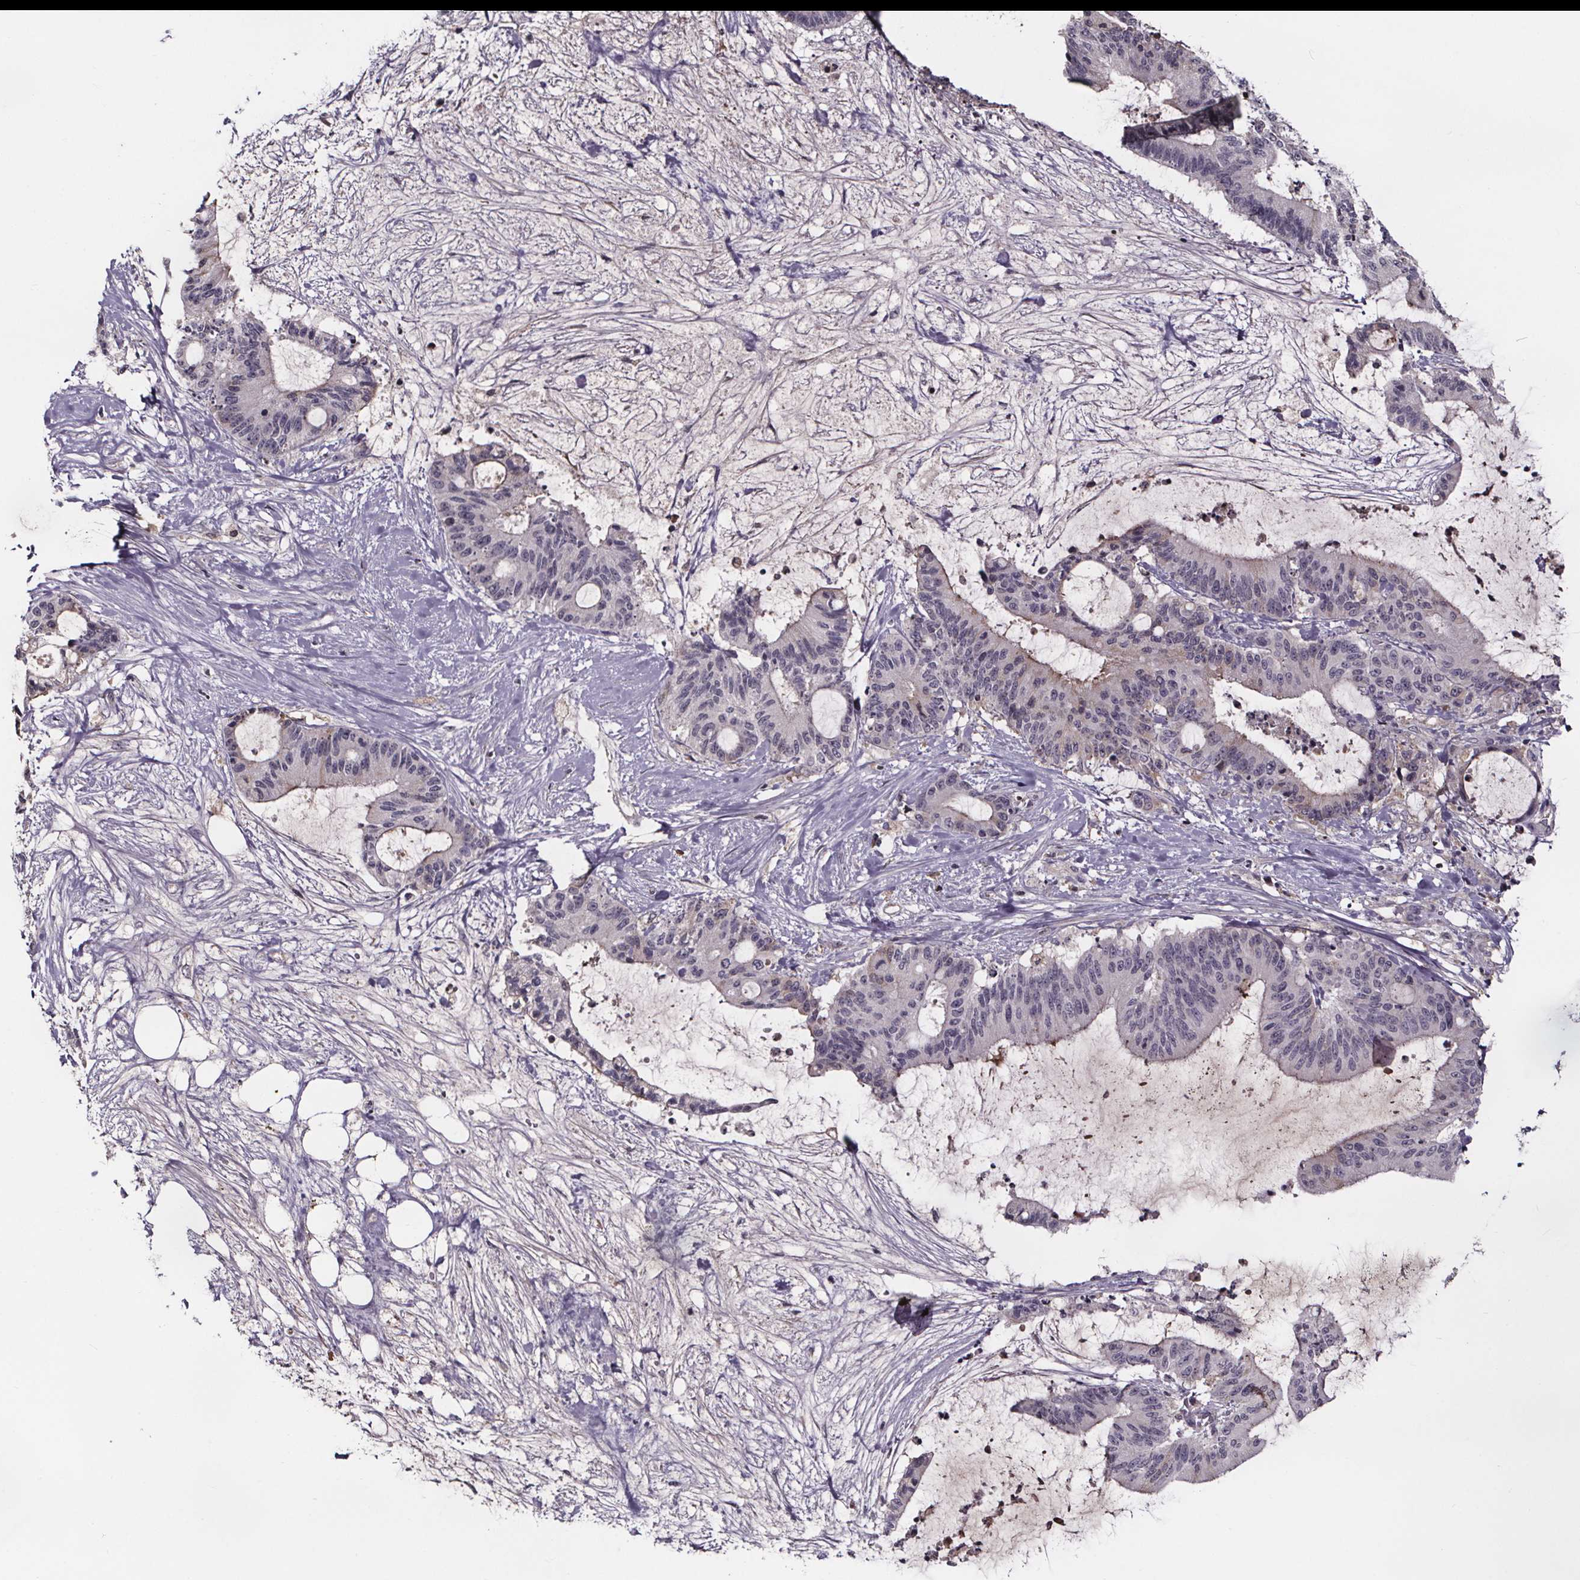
{"staining": {"intensity": "moderate", "quantity": "<25%", "location": "cytoplasmic/membranous"}, "tissue": "liver cancer", "cell_type": "Tumor cells", "image_type": "cancer", "snomed": [{"axis": "morphology", "description": "Cholangiocarcinoma"}, {"axis": "topography", "description": "Liver"}], "caption": "This is a photomicrograph of immunohistochemistry staining of liver cancer, which shows moderate positivity in the cytoplasmic/membranous of tumor cells.", "gene": "NPHP4", "patient": {"sex": "female", "age": 73}}